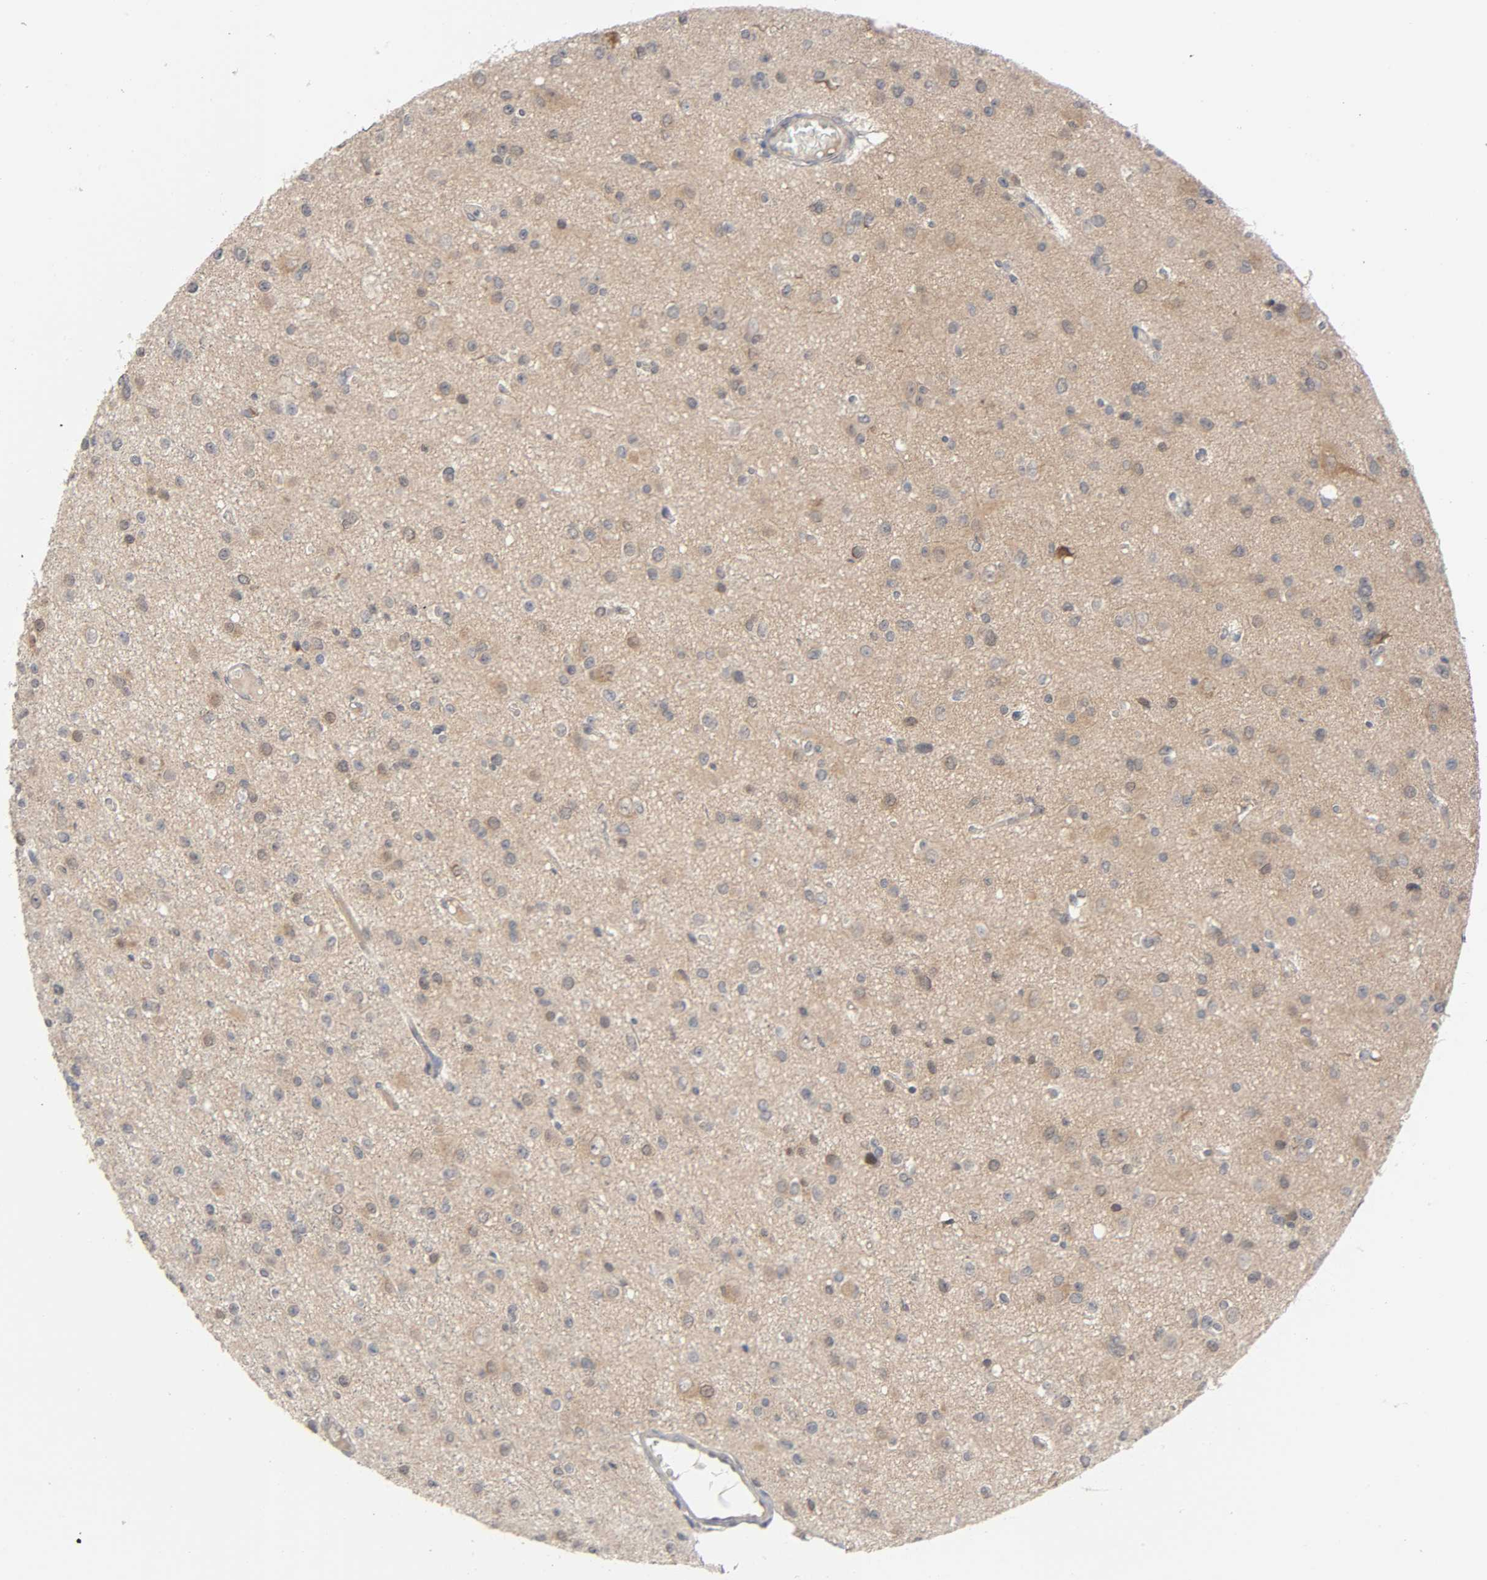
{"staining": {"intensity": "moderate", "quantity": ">75%", "location": "cytoplasmic/membranous"}, "tissue": "glioma", "cell_type": "Tumor cells", "image_type": "cancer", "snomed": [{"axis": "morphology", "description": "Glioma, malignant, Low grade"}, {"axis": "topography", "description": "Brain"}], "caption": "Protein expression by immunohistochemistry (IHC) exhibits moderate cytoplasmic/membranous staining in approximately >75% of tumor cells in glioma.", "gene": "MAPK8", "patient": {"sex": "male", "age": 42}}